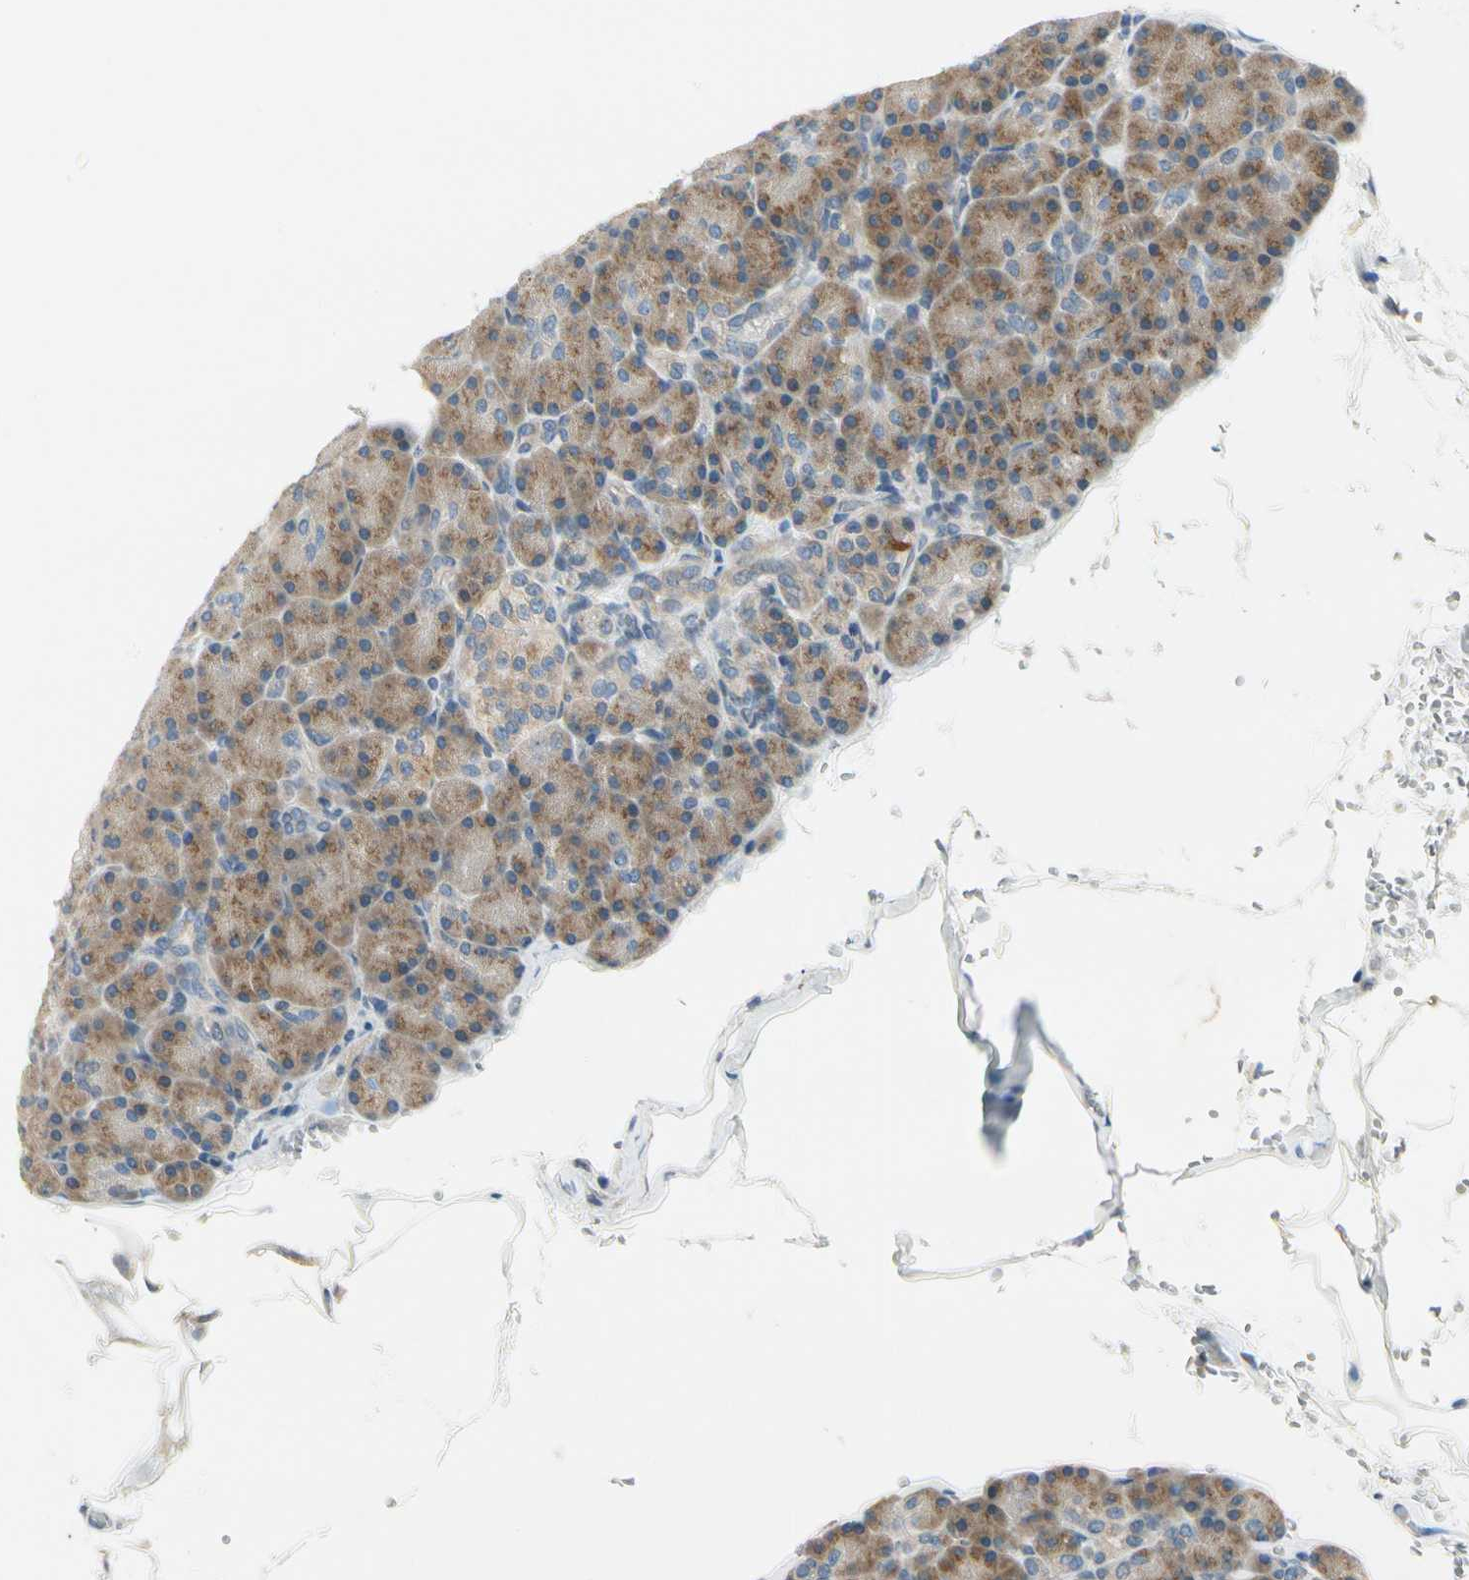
{"staining": {"intensity": "moderate", "quantity": ">75%", "location": "cytoplasmic/membranous"}, "tissue": "pancreas", "cell_type": "Exocrine glandular cells", "image_type": "normal", "snomed": [{"axis": "morphology", "description": "Normal tissue, NOS"}, {"axis": "topography", "description": "Pancreas"}], "caption": "Immunohistochemical staining of unremarkable human pancreas demonstrates >75% levels of moderate cytoplasmic/membranous protein staining in about >75% of exocrine glandular cells. The protein of interest is shown in brown color, while the nuclei are stained blue.", "gene": "BNIP1", "patient": {"sex": "female", "age": 43}}